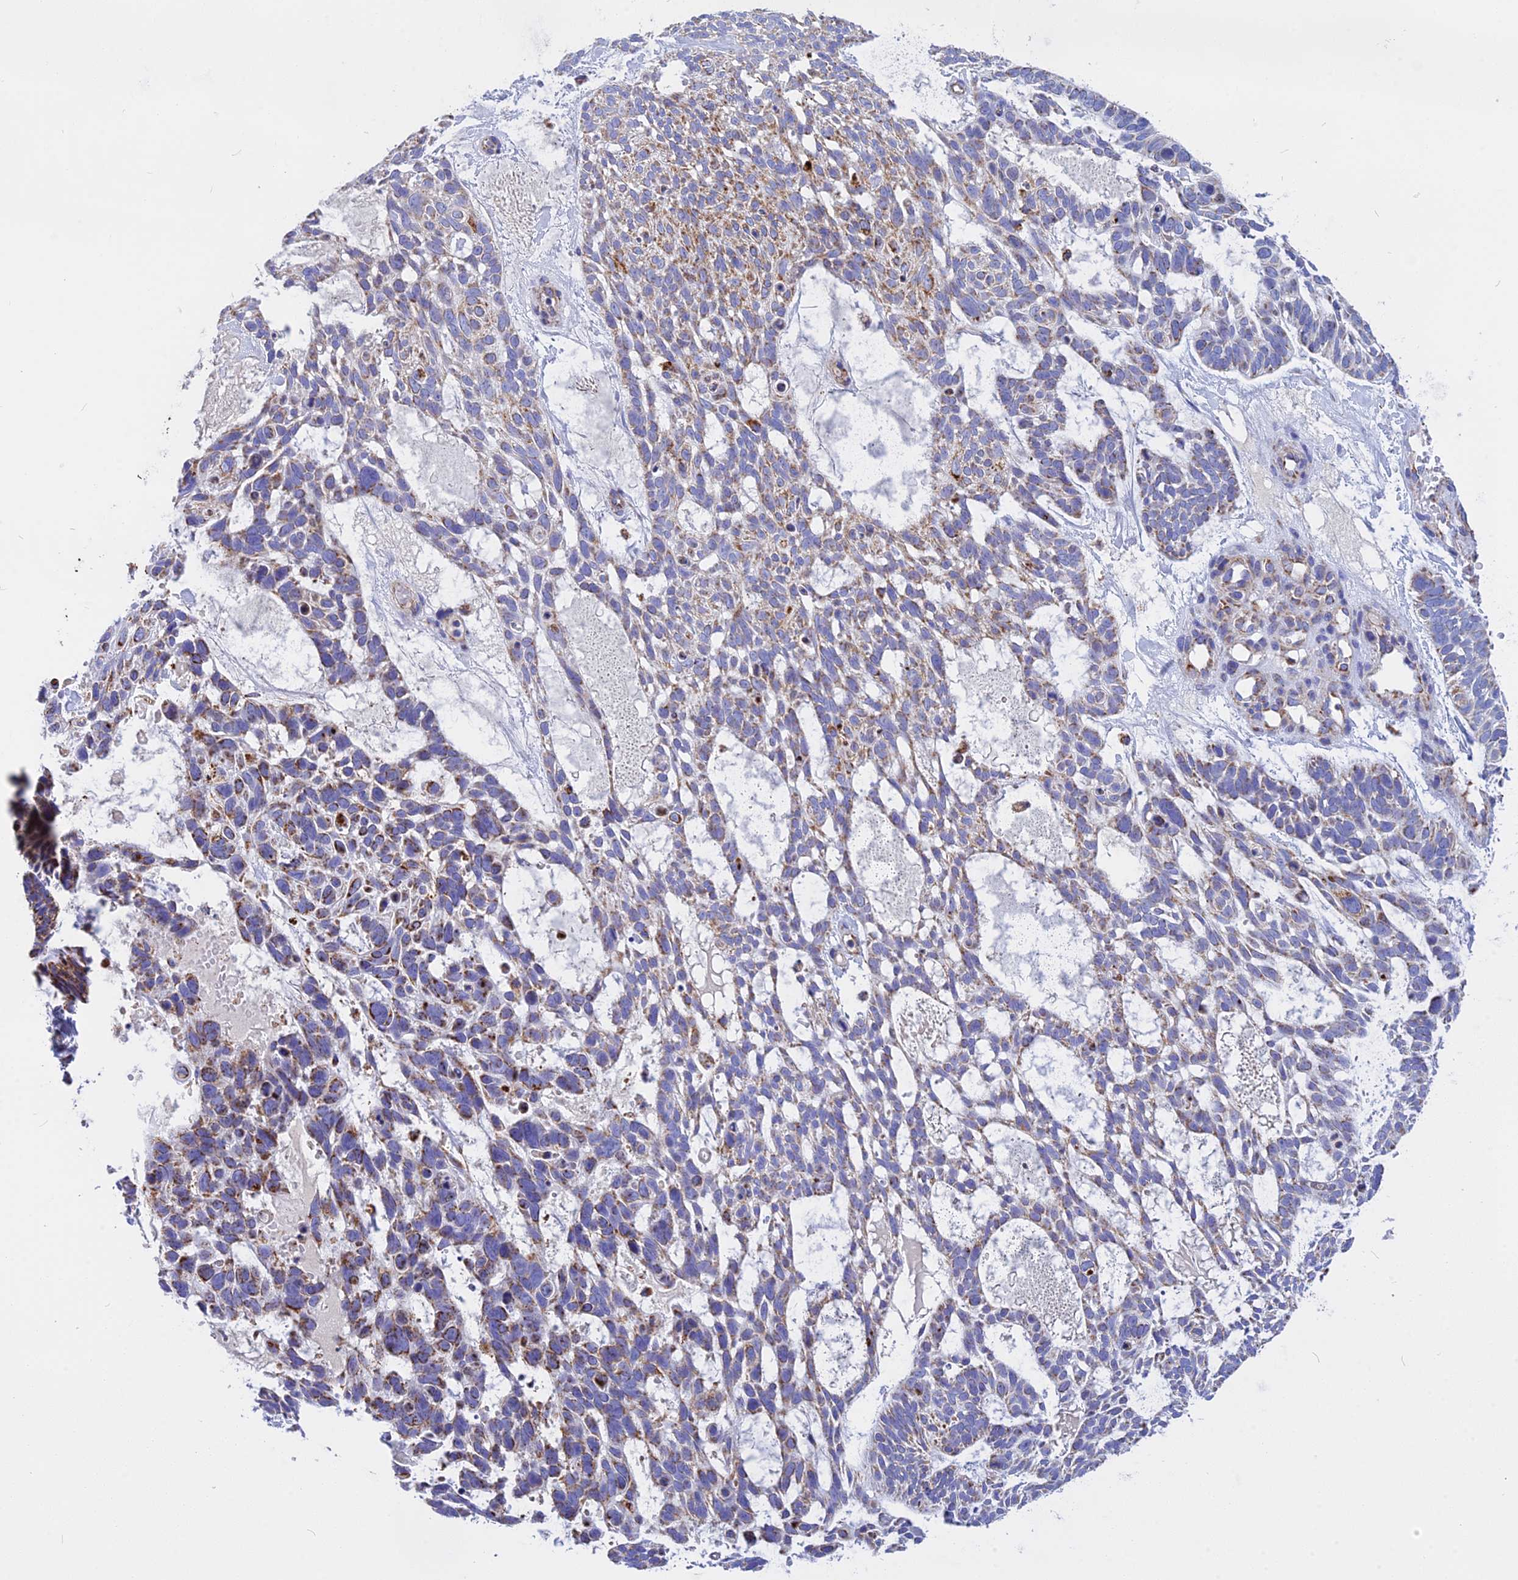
{"staining": {"intensity": "moderate", "quantity": "25%-75%", "location": "cytoplasmic/membranous"}, "tissue": "skin cancer", "cell_type": "Tumor cells", "image_type": "cancer", "snomed": [{"axis": "morphology", "description": "Basal cell carcinoma"}, {"axis": "topography", "description": "Skin"}], "caption": "Human basal cell carcinoma (skin) stained with a protein marker demonstrates moderate staining in tumor cells.", "gene": "VDAC2", "patient": {"sex": "male", "age": 88}}